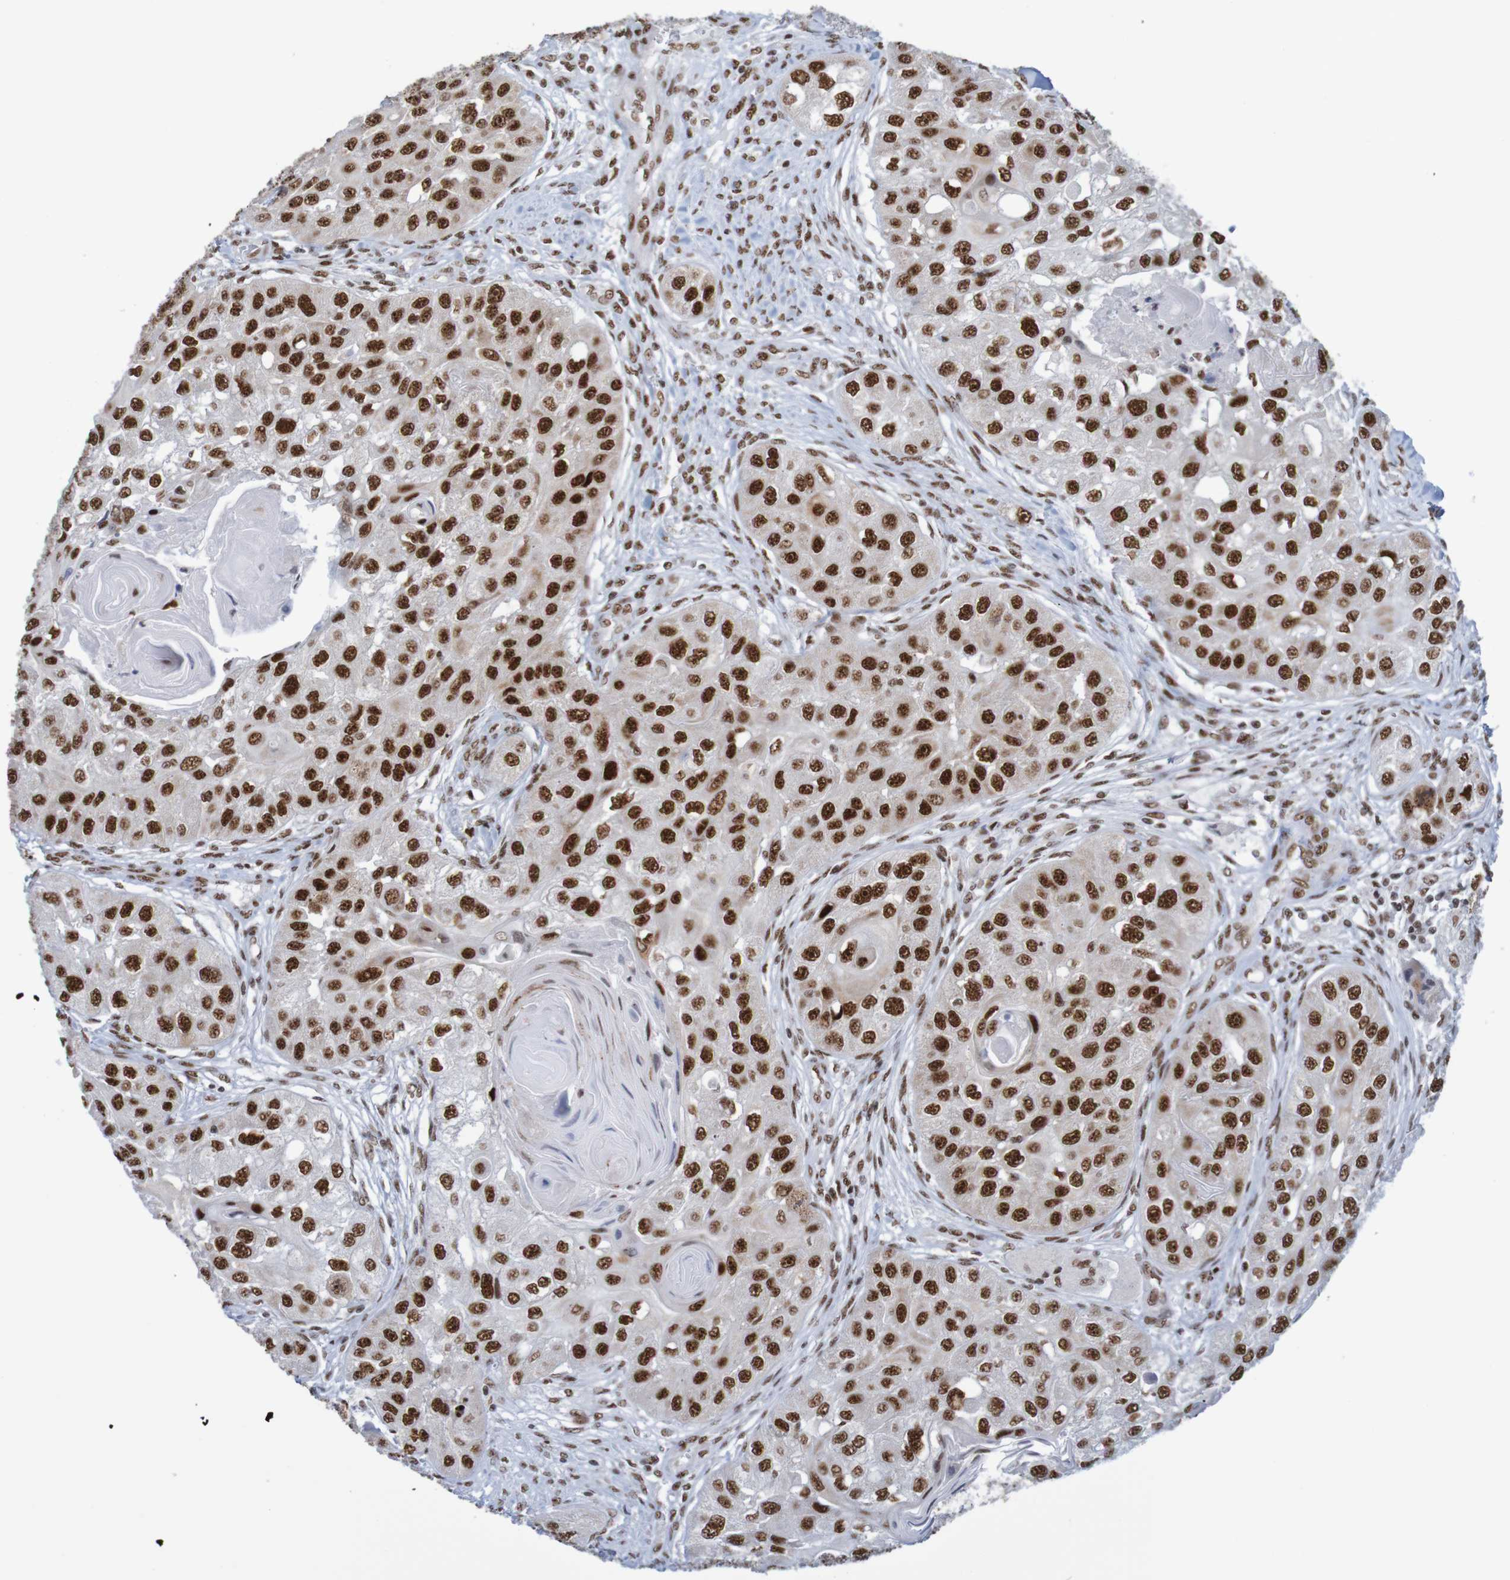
{"staining": {"intensity": "strong", "quantity": ">75%", "location": "nuclear"}, "tissue": "head and neck cancer", "cell_type": "Tumor cells", "image_type": "cancer", "snomed": [{"axis": "morphology", "description": "Normal tissue, NOS"}, {"axis": "morphology", "description": "Squamous cell carcinoma, NOS"}, {"axis": "topography", "description": "Skeletal muscle"}, {"axis": "topography", "description": "Head-Neck"}], "caption": "Protein analysis of head and neck squamous cell carcinoma tissue displays strong nuclear positivity in about >75% of tumor cells.", "gene": "THRAP3", "patient": {"sex": "male", "age": 51}}